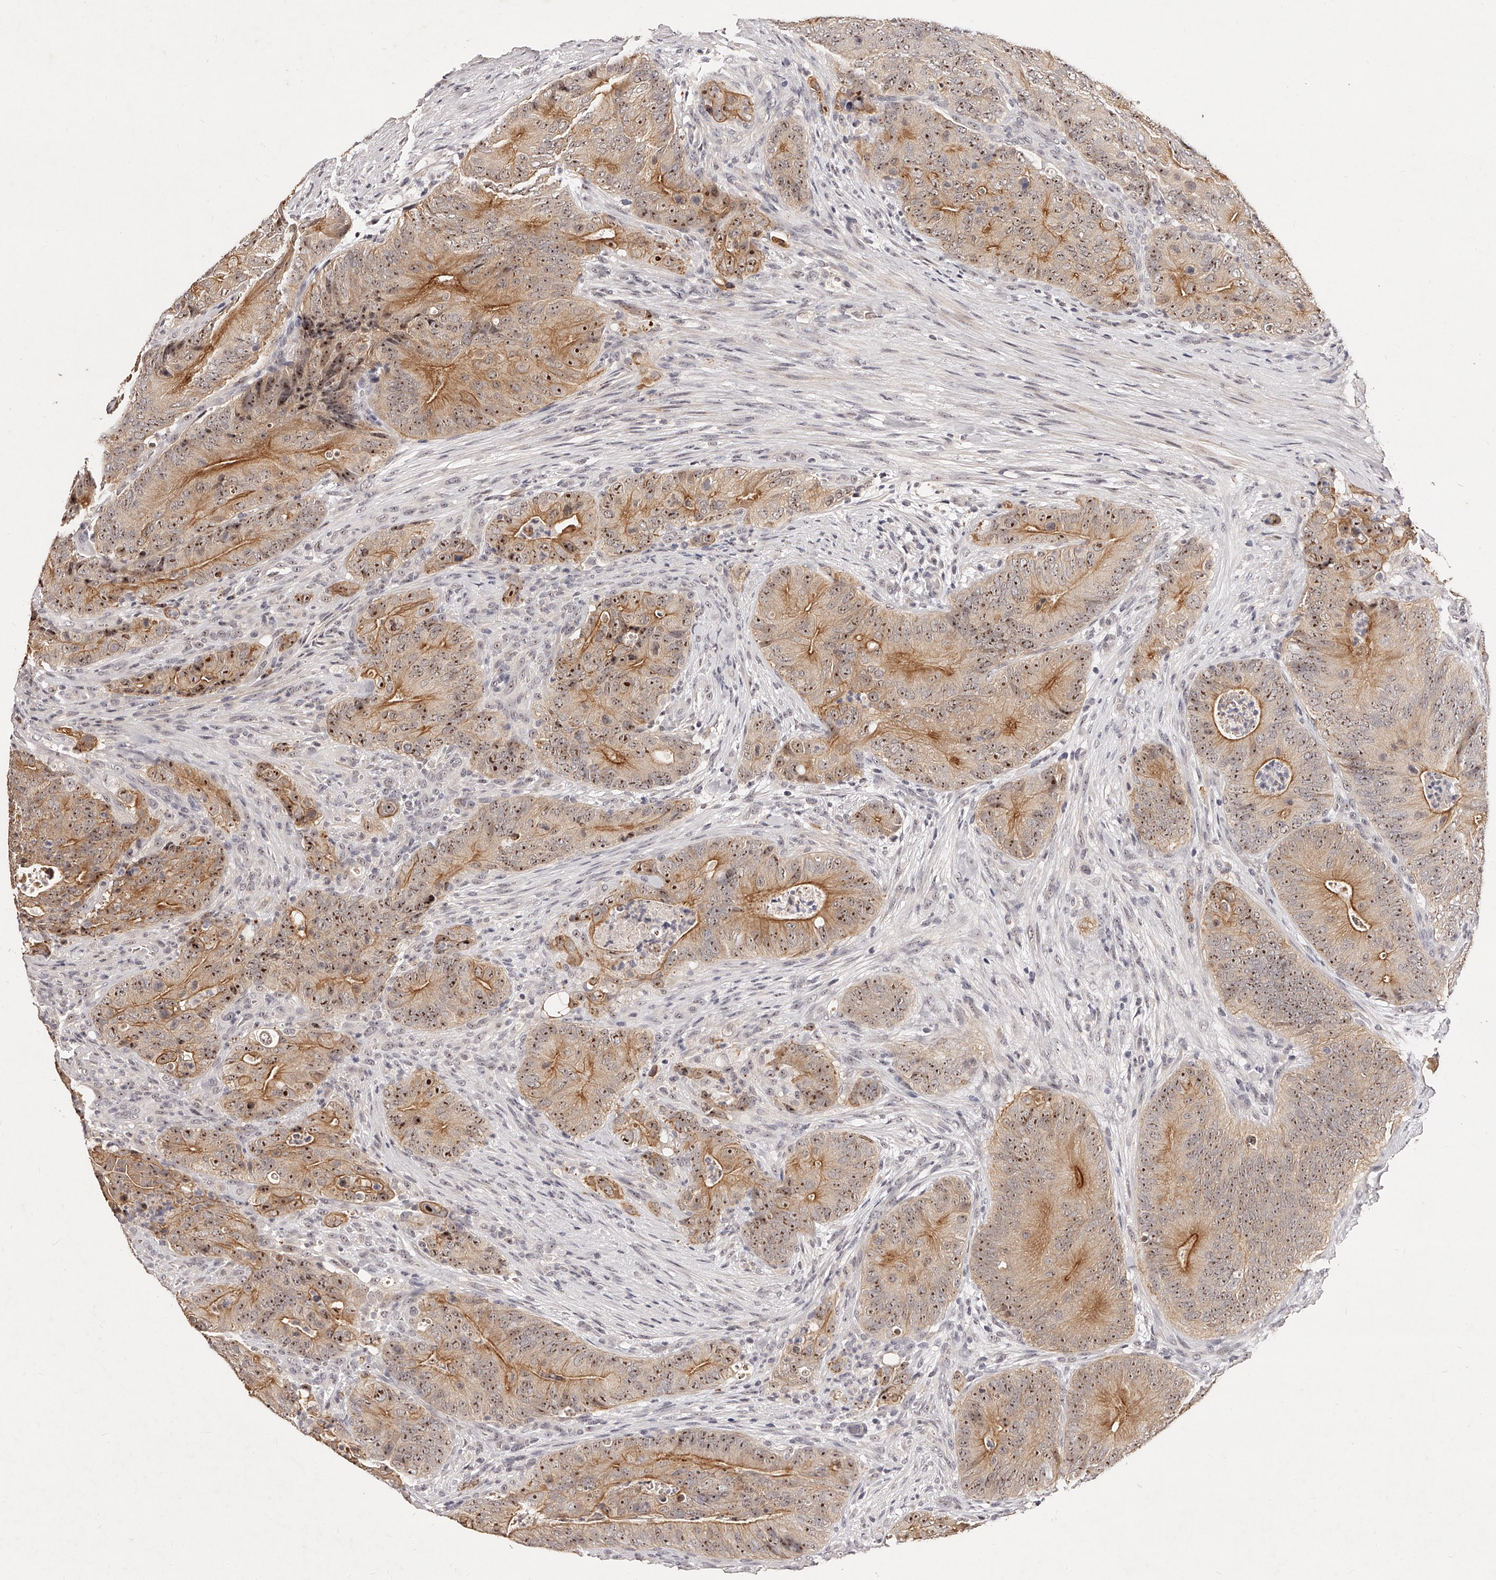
{"staining": {"intensity": "moderate", "quantity": ">75%", "location": "cytoplasmic/membranous,nuclear"}, "tissue": "colorectal cancer", "cell_type": "Tumor cells", "image_type": "cancer", "snomed": [{"axis": "morphology", "description": "Normal tissue, NOS"}, {"axis": "topography", "description": "Colon"}], "caption": "A brown stain labels moderate cytoplasmic/membranous and nuclear expression of a protein in human colorectal cancer tumor cells. The staining is performed using DAB brown chromogen to label protein expression. The nuclei are counter-stained blue using hematoxylin.", "gene": "PHACTR1", "patient": {"sex": "female", "age": 82}}